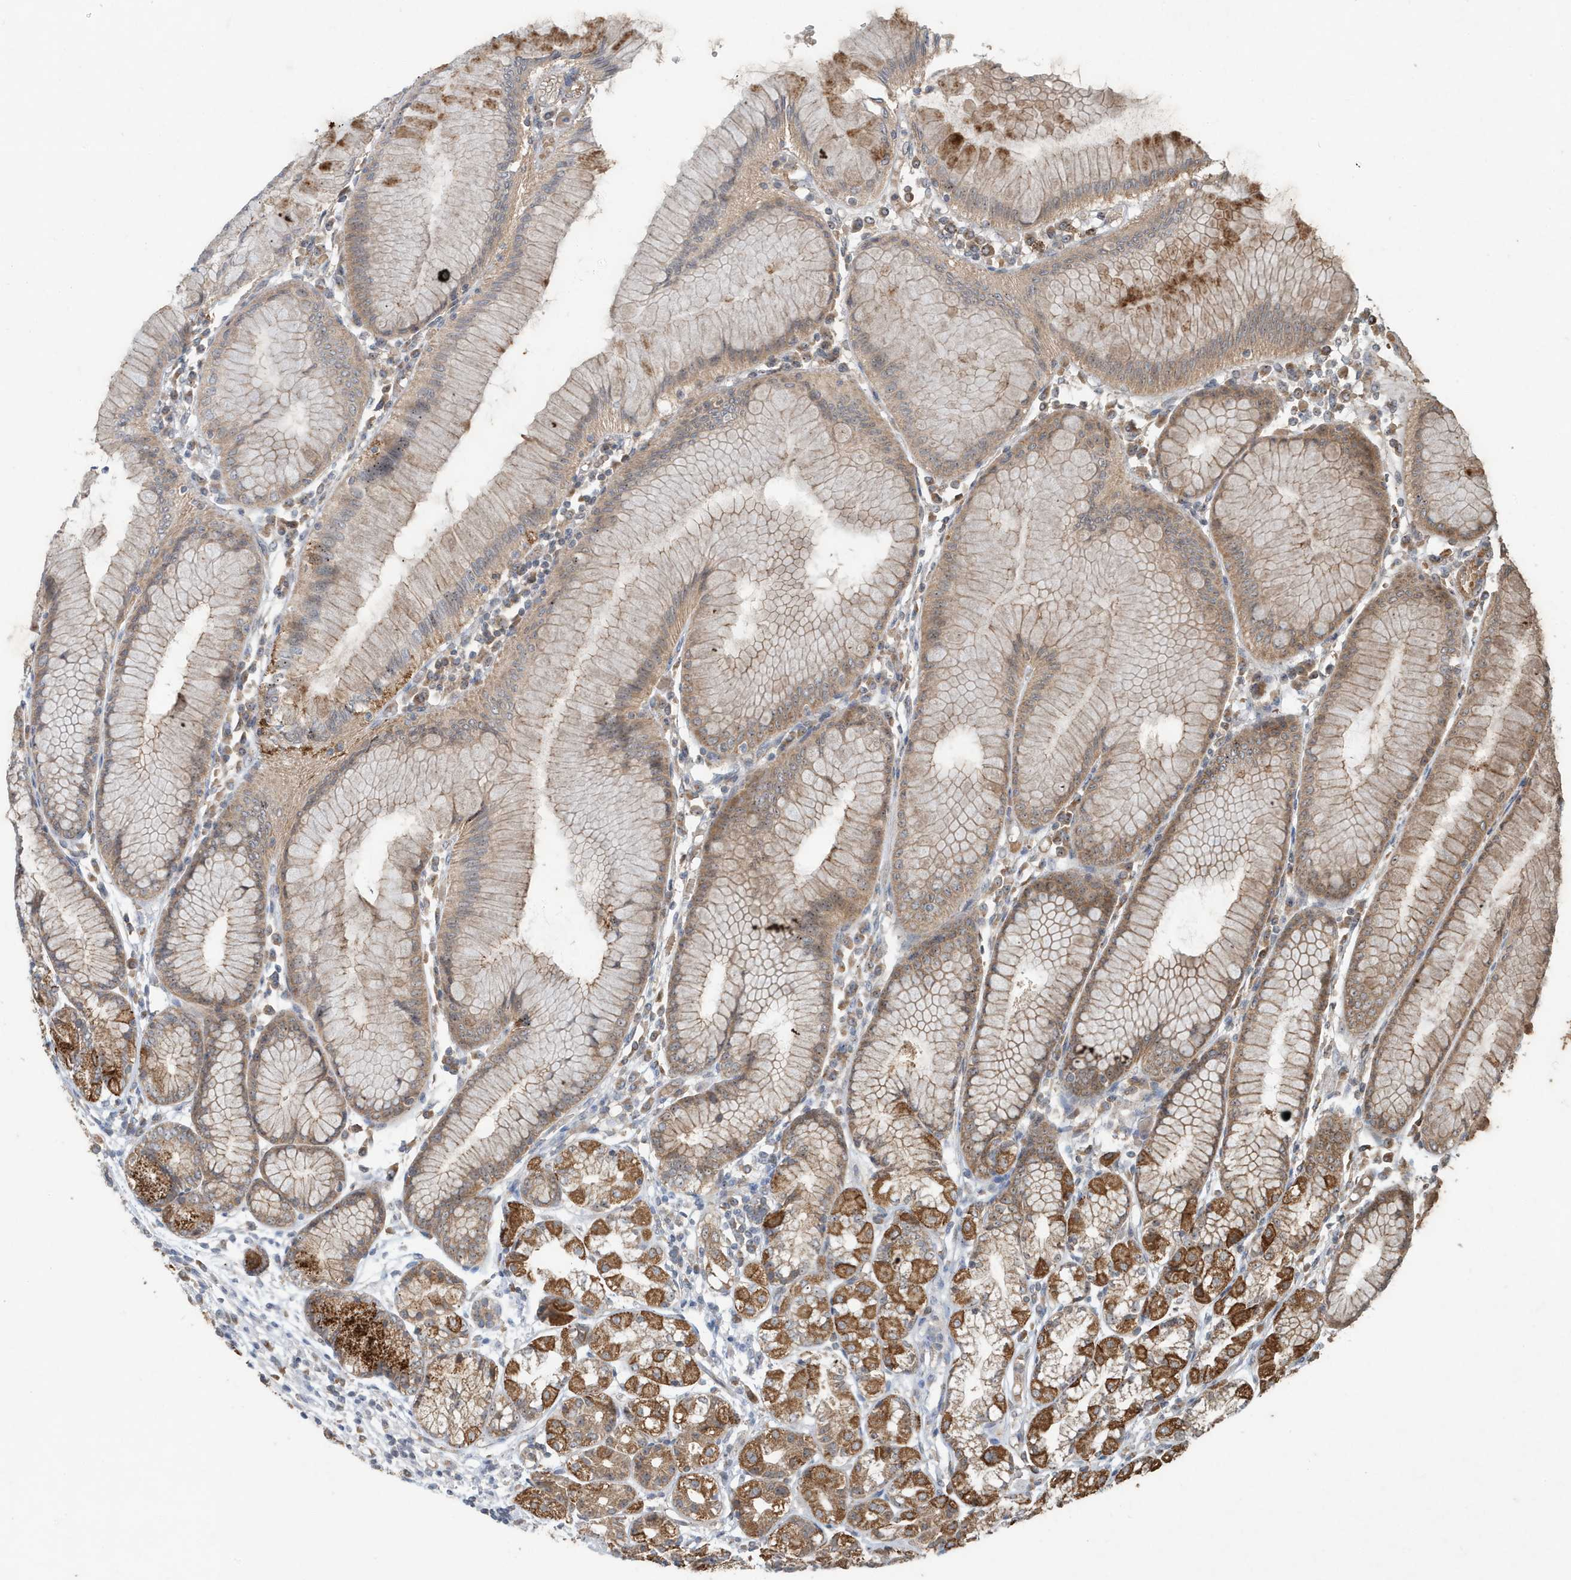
{"staining": {"intensity": "moderate", "quantity": "25%-75%", "location": "cytoplasmic/membranous"}, "tissue": "stomach", "cell_type": "Glandular cells", "image_type": "normal", "snomed": [{"axis": "morphology", "description": "Normal tissue, NOS"}, {"axis": "topography", "description": "Stomach"}], "caption": "A histopathology image showing moderate cytoplasmic/membranous expression in about 25%-75% of glandular cells in unremarkable stomach, as visualized by brown immunohistochemical staining.", "gene": "ABCB9", "patient": {"sex": "female", "age": 57}}